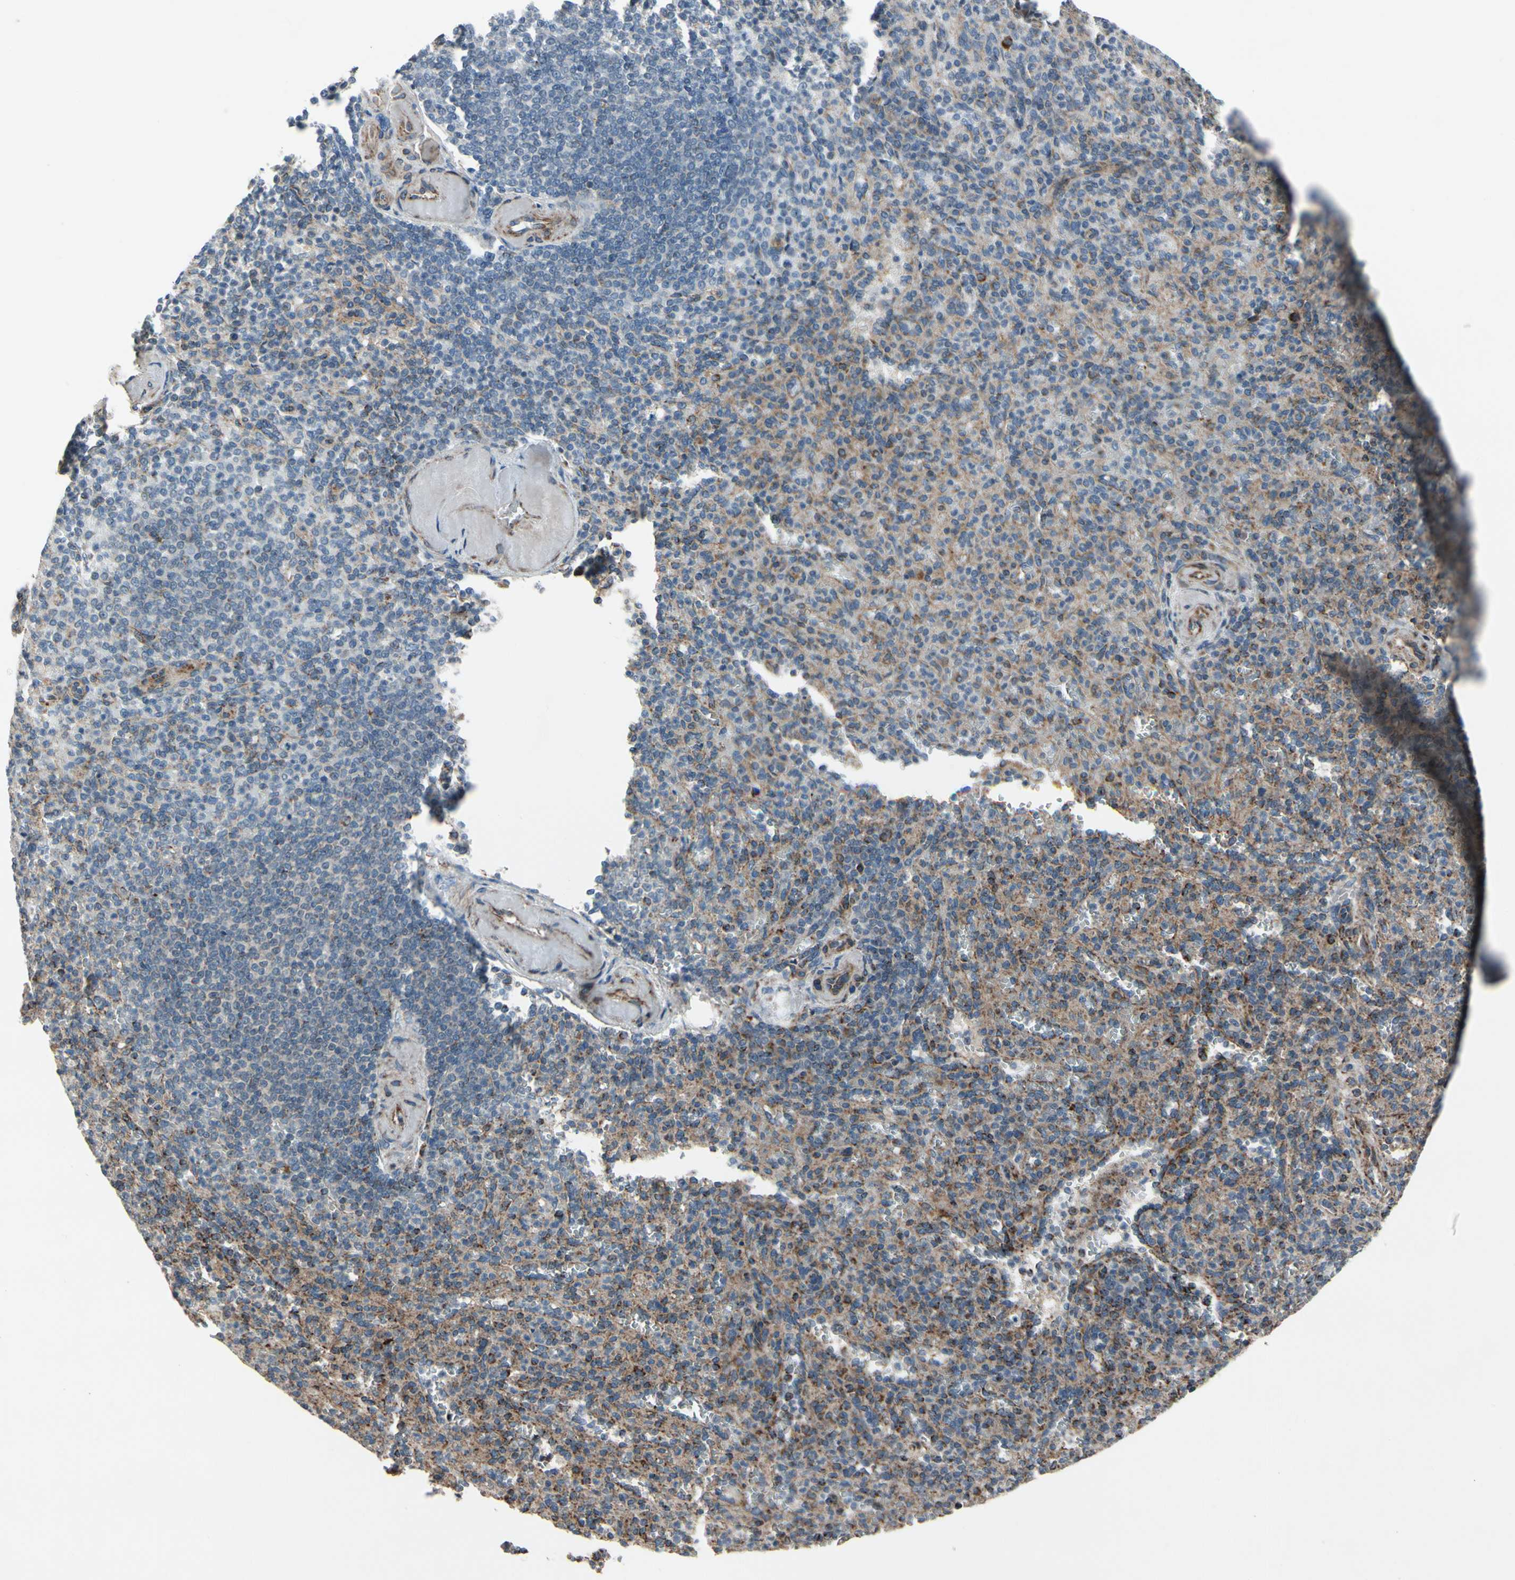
{"staining": {"intensity": "weak", "quantity": ">75%", "location": "cytoplasmic/membranous"}, "tissue": "spleen", "cell_type": "Cells in red pulp", "image_type": "normal", "snomed": [{"axis": "morphology", "description": "Normal tissue, NOS"}, {"axis": "topography", "description": "Spleen"}], "caption": "Immunohistochemical staining of normal human spleen displays >75% levels of weak cytoplasmic/membranous protein positivity in approximately >75% of cells in red pulp.", "gene": "CPT1A", "patient": {"sex": "female", "age": 74}}